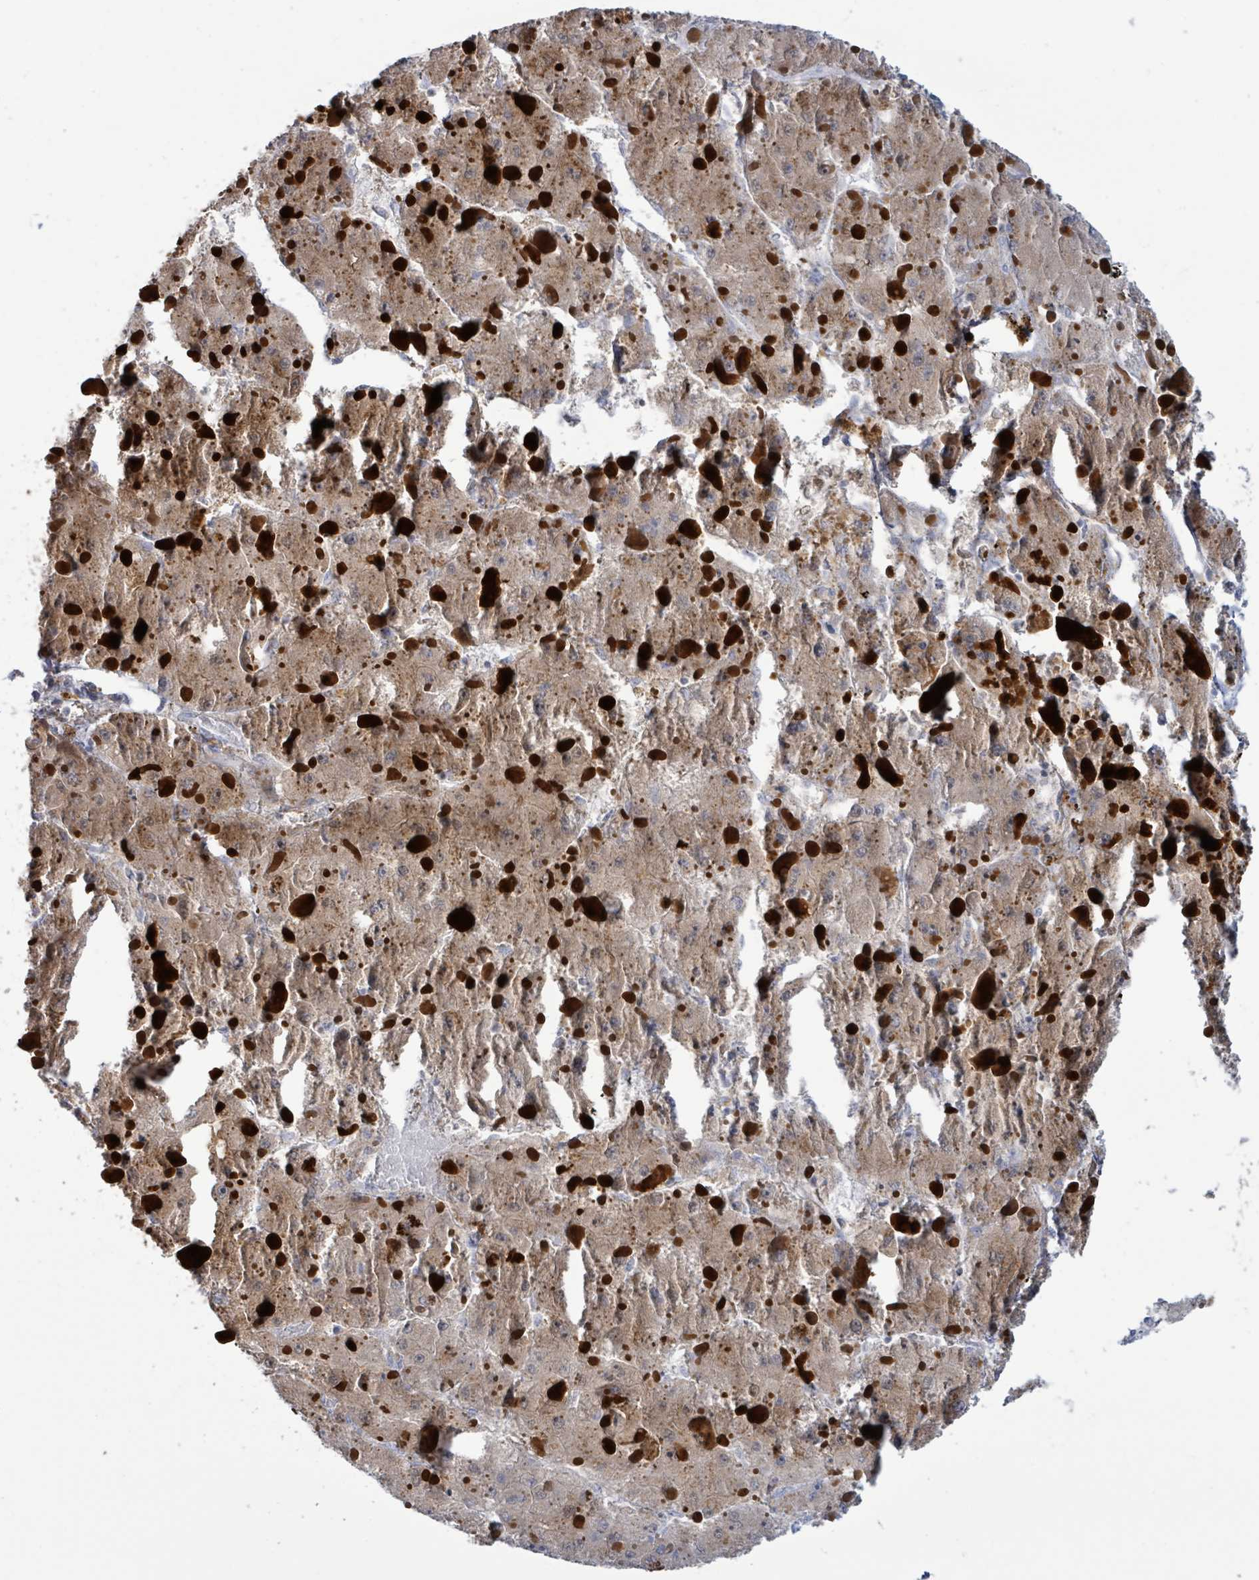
{"staining": {"intensity": "weak", "quantity": "25%-75%", "location": "cytoplasmic/membranous"}, "tissue": "liver cancer", "cell_type": "Tumor cells", "image_type": "cancer", "snomed": [{"axis": "morphology", "description": "Carcinoma, Hepatocellular, NOS"}, {"axis": "topography", "description": "Liver"}], "caption": "Human hepatocellular carcinoma (liver) stained with a protein marker reveals weak staining in tumor cells.", "gene": "AKR1C4", "patient": {"sex": "female", "age": 73}}